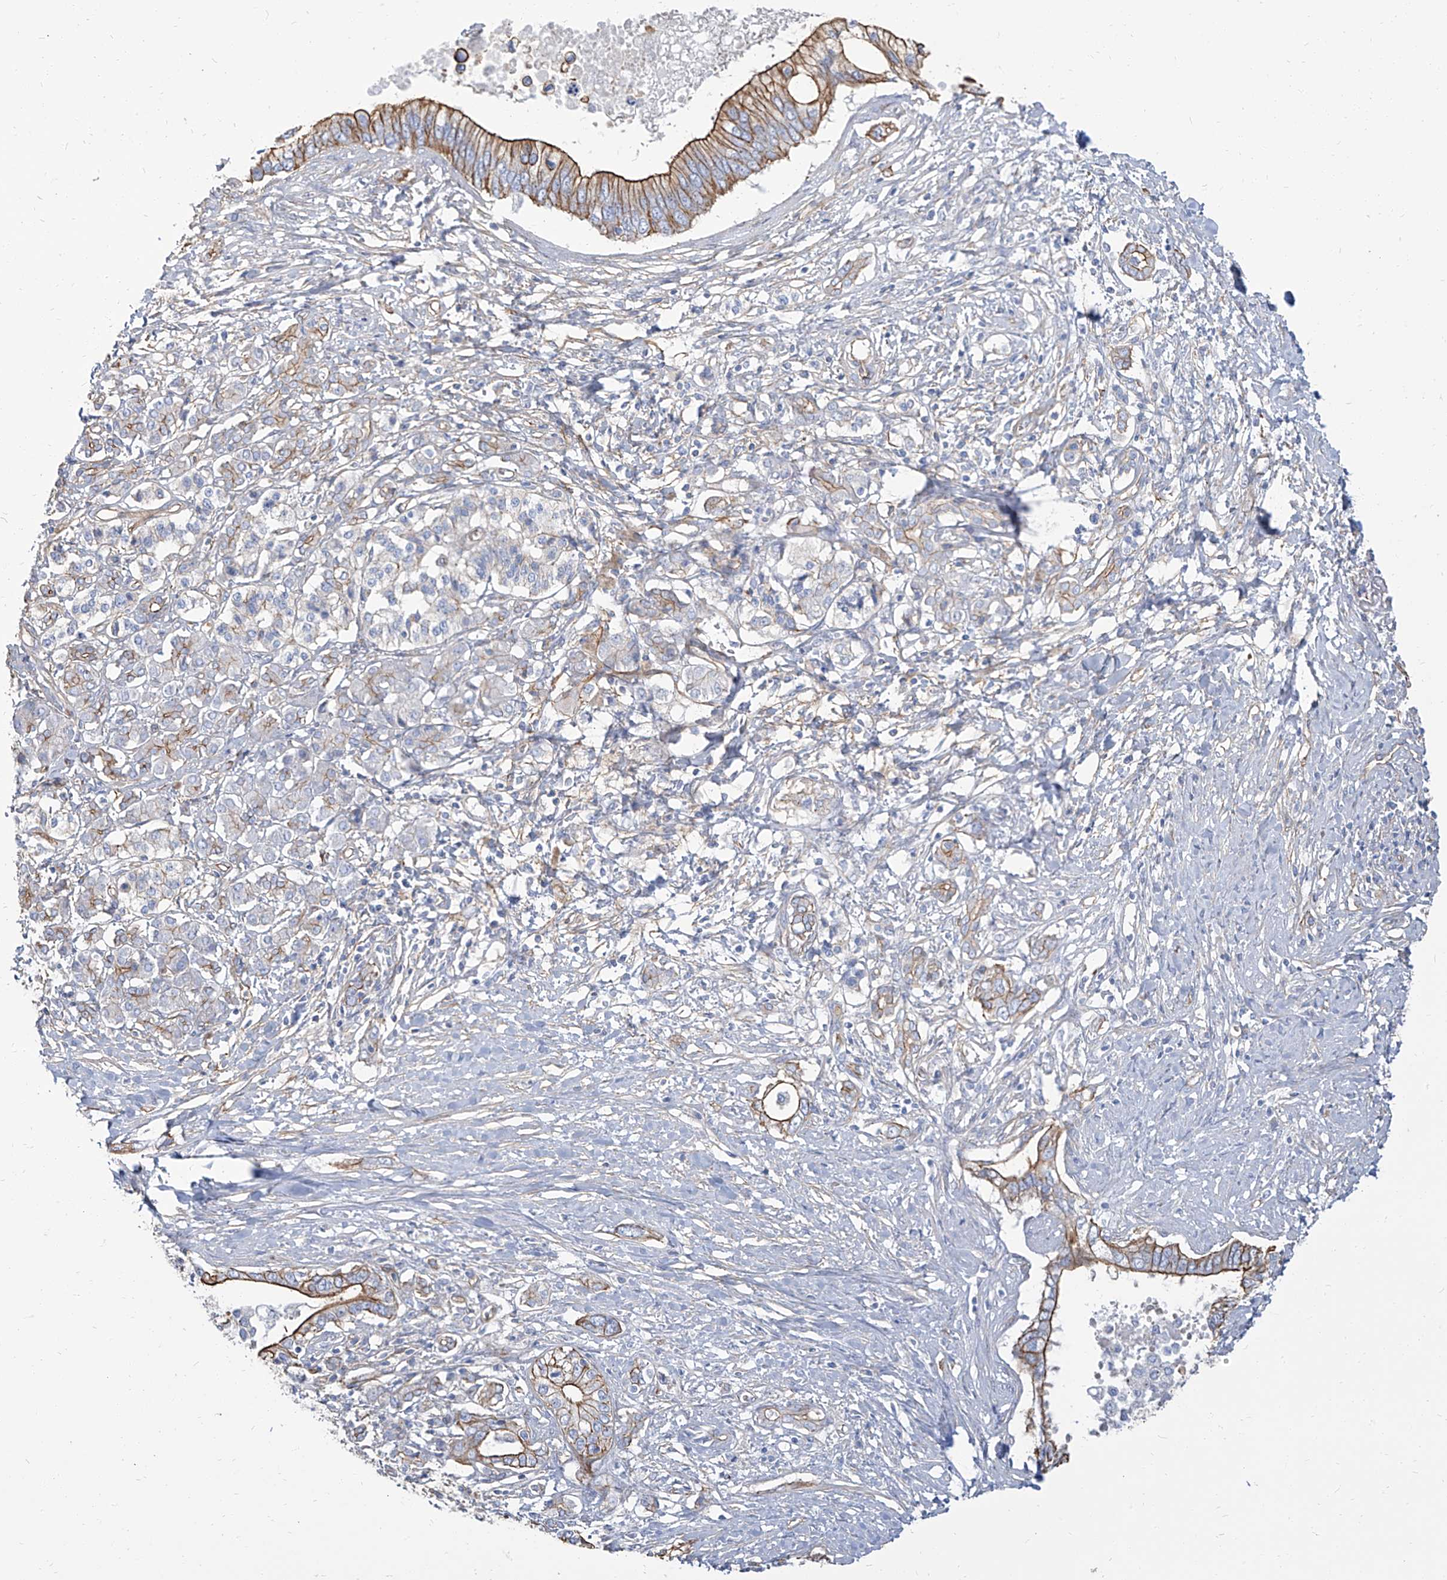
{"staining": {"intensity": "strong", "quantity": ">75%", "location": "cytoplasmic/membranous"}, "tissue": "pancreatic cancer", "cell_type": "Tumor cells", "image_type": "cancer", "snomed": [{"axis": "morphology", "description": "Normal tissue, NOS"}, {"axis": "morphology", "description": "Adenocarcinoma, NOS"}, {"axis": "topography", "description": "Pancreas"}, {"axis": "topography", "description": "Peripheral nerve tissue"}], "caption": "Immunohistochemical staining of human pancreatic cancer (adenocarcinoma) exhibits high levels of strong cytoplasmic/membranous protein expression in approximately >75% of tumor cells.", "gene": "TXLNB", "patient": {"sex": "male", "age": 59}}